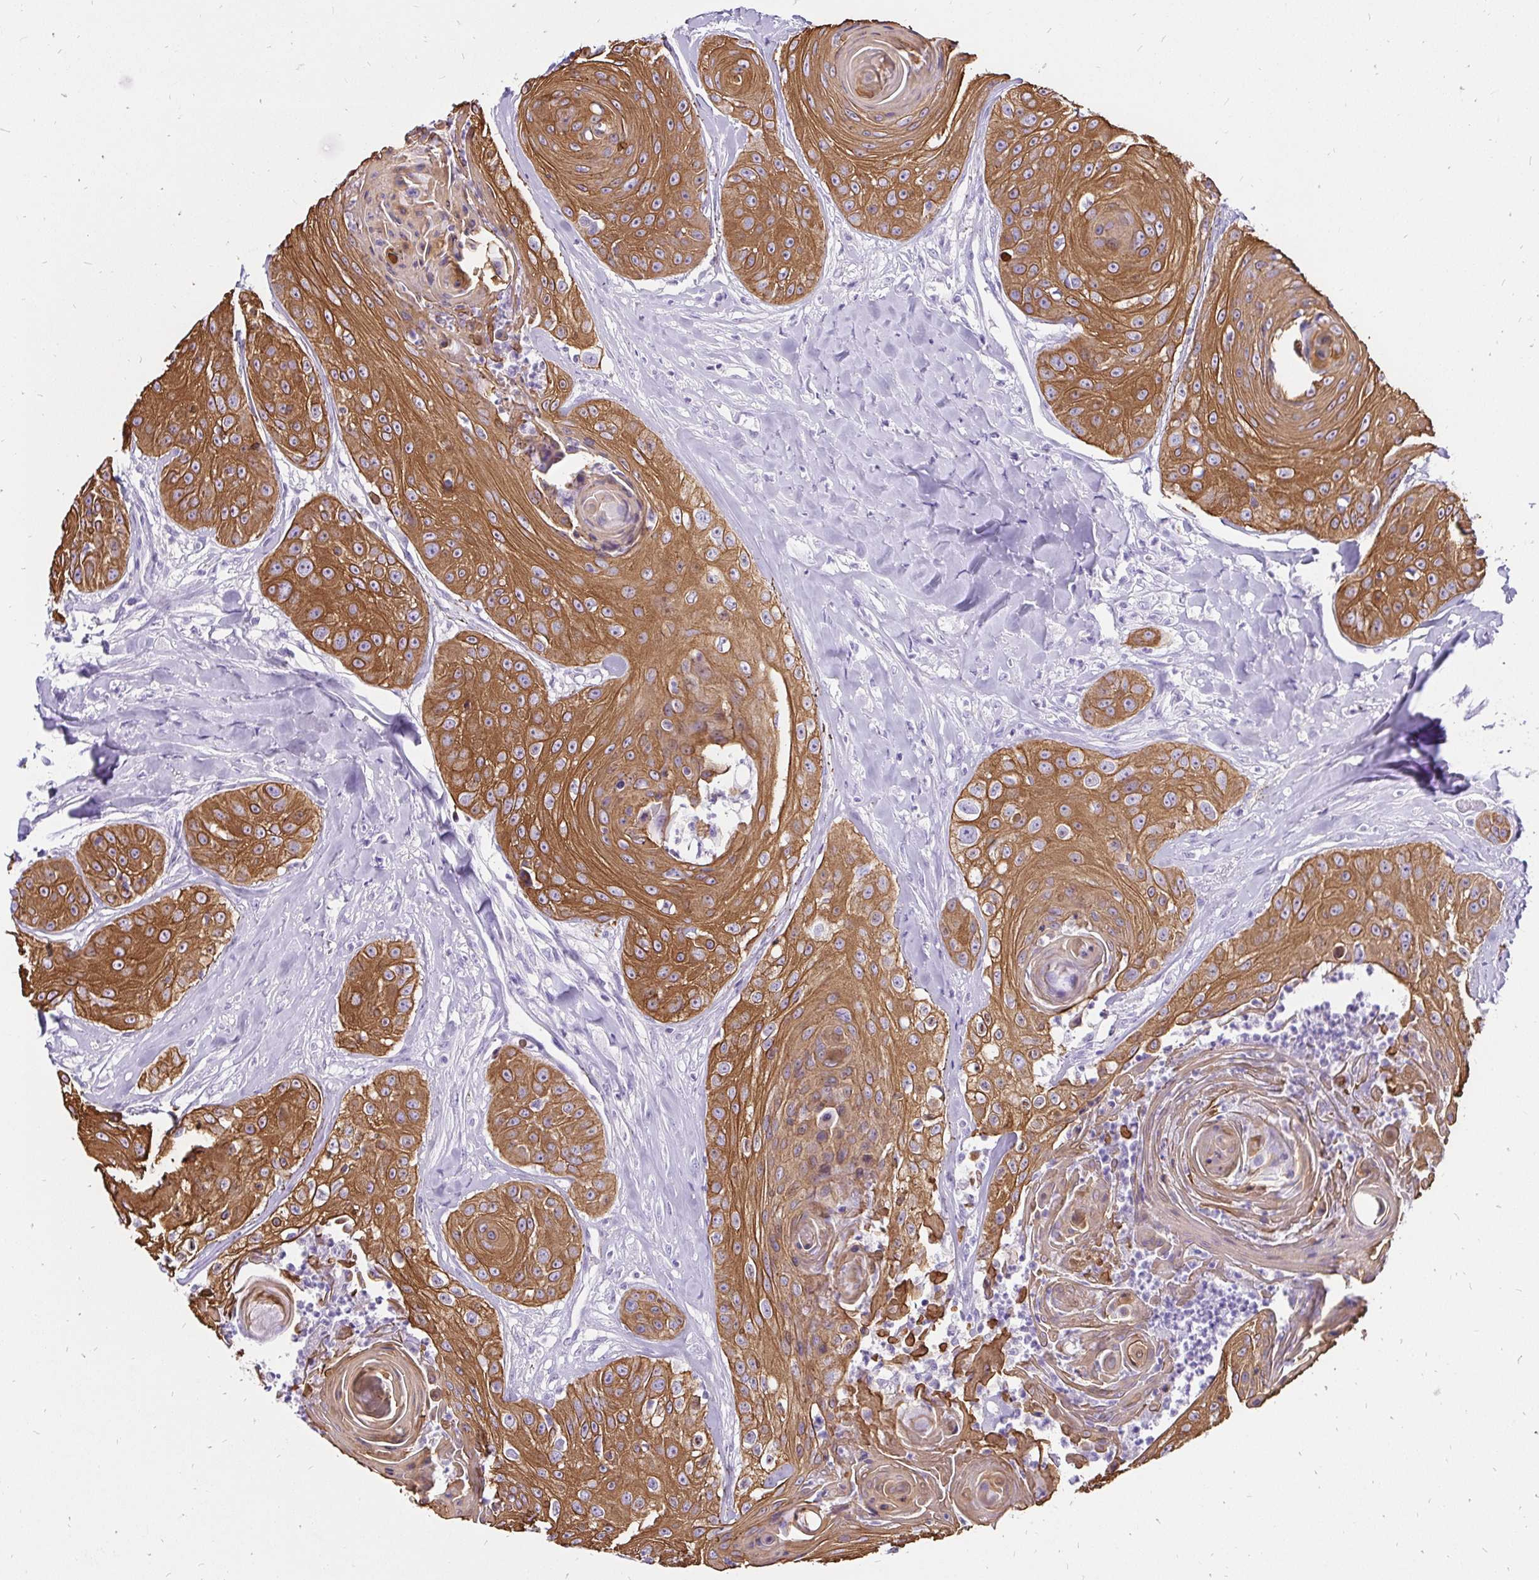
{"staining": {"intensity": "strong", "quantity": ">75%", "location": "cytoplasmic/membranous"}, "tissue": "head and neck cancer", "cell_type": "Tumor cells", "image_type": "cancer", "snomed": [{"axis": "morphology", "description": "Squamous cell carcinoma, NOS"}, {"axis": "topography", "description": "Head-Neck"}], "caption": "About >75% of tumor cells in head and neck cancer (squamous cell carcinoma) exhibit strong cytoplasmic/membranous protein staining as visualized by brown immunohistochemical staining.", "gene": "KRT13", "patient": {"sex": "male", "age": 83}}